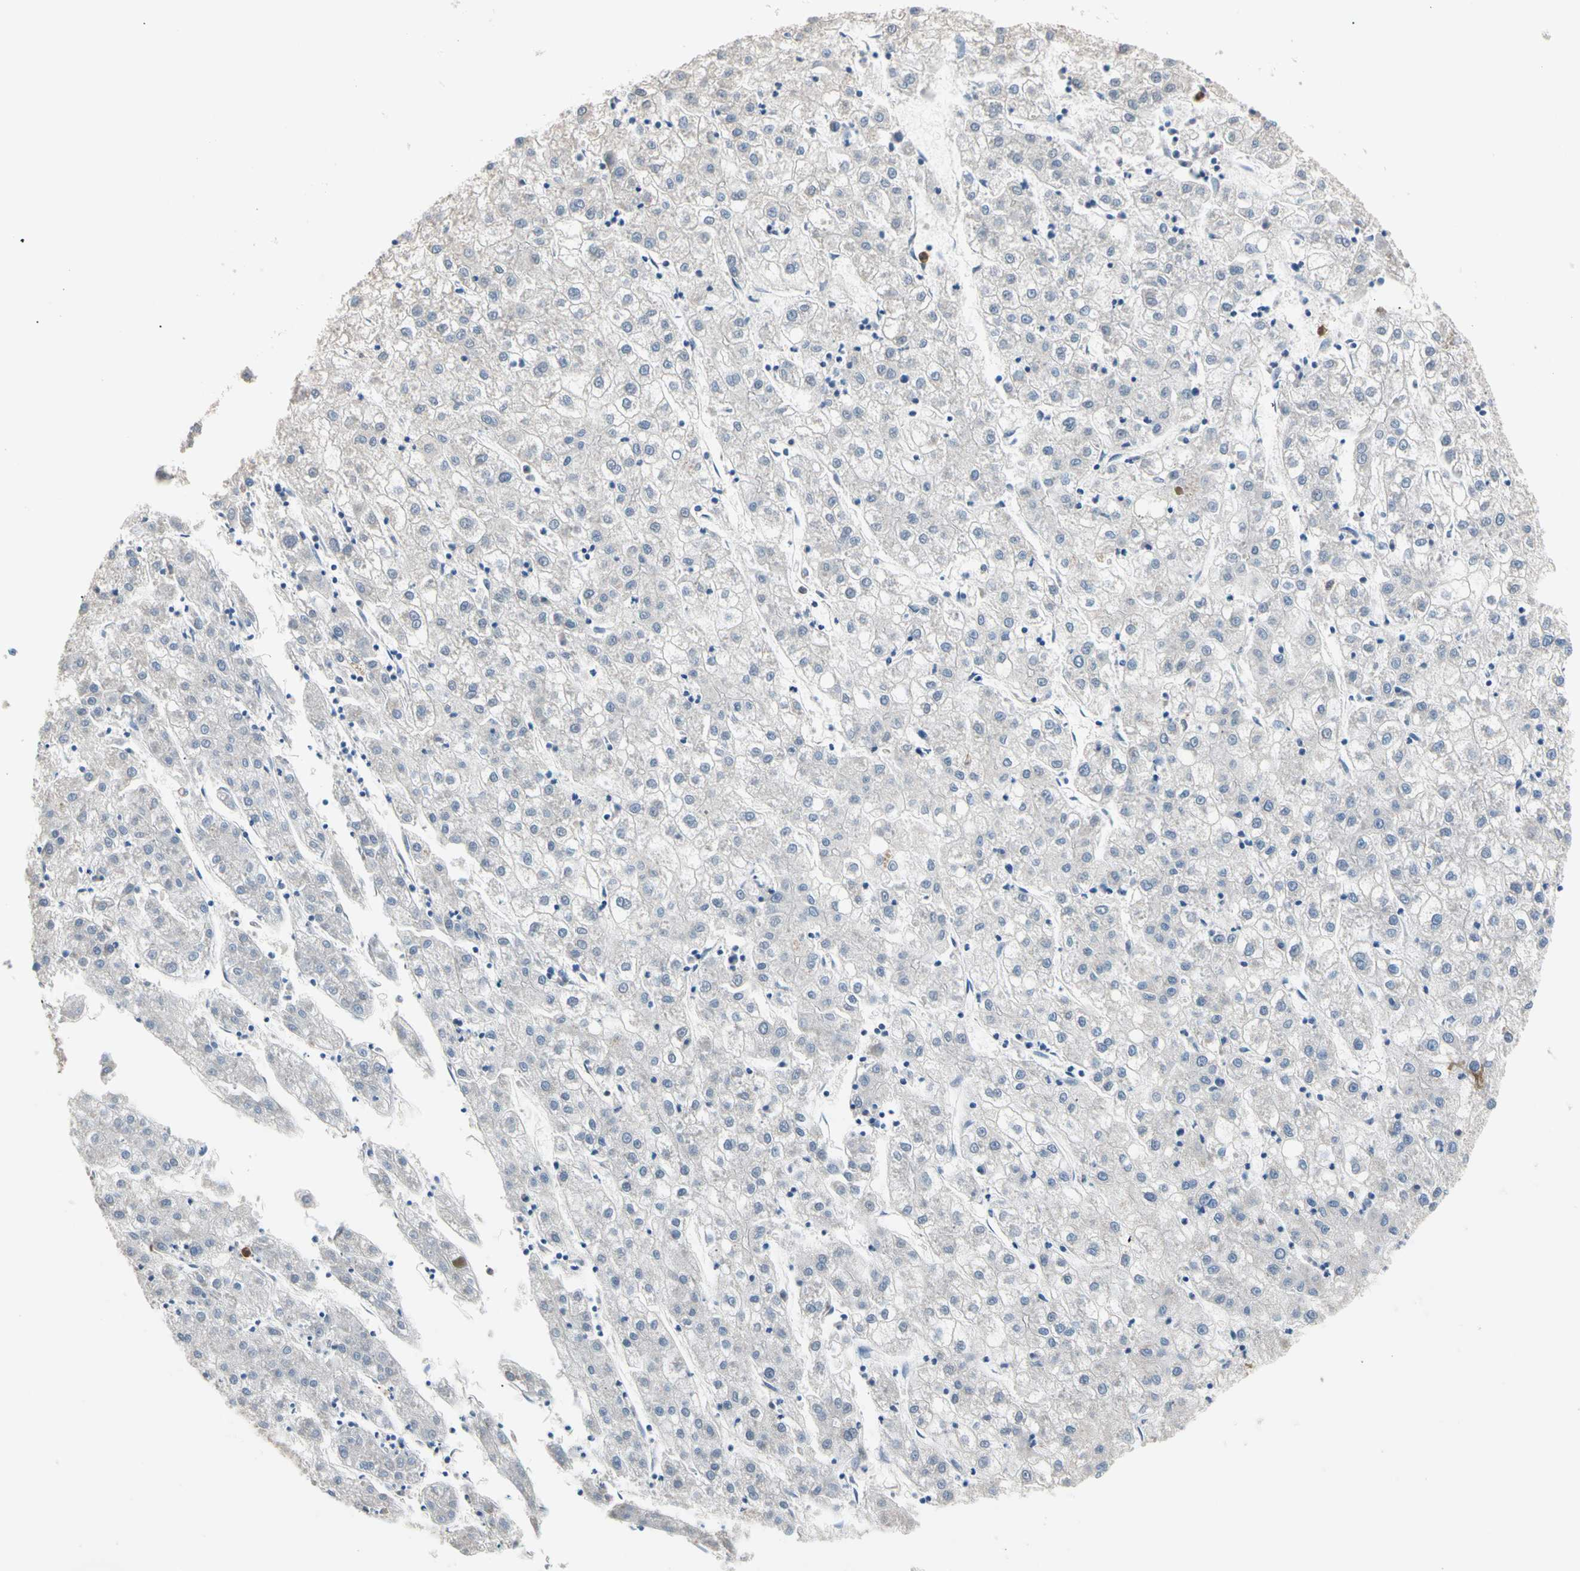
{"staining": {"intensity": "negative", "quantity": "none", "location": "none"}, "tissue": "liver cancer", "cell_type": "Tumor cells", "image_type": "cancer", "snomed": [{"axis": "morphology", "description": "Carcinoma, Hepatocellular, NOS"}, {"axis": "topography", "description": "Liver"}], "caption": "IHC micrograph of human liver cancer (hepatocellular carcinoma) stained for a protein (brown), which exhibits no staining in tumor cells.", "gene": "BBOX1", "patient": {"sex": "male", "age": 72}}